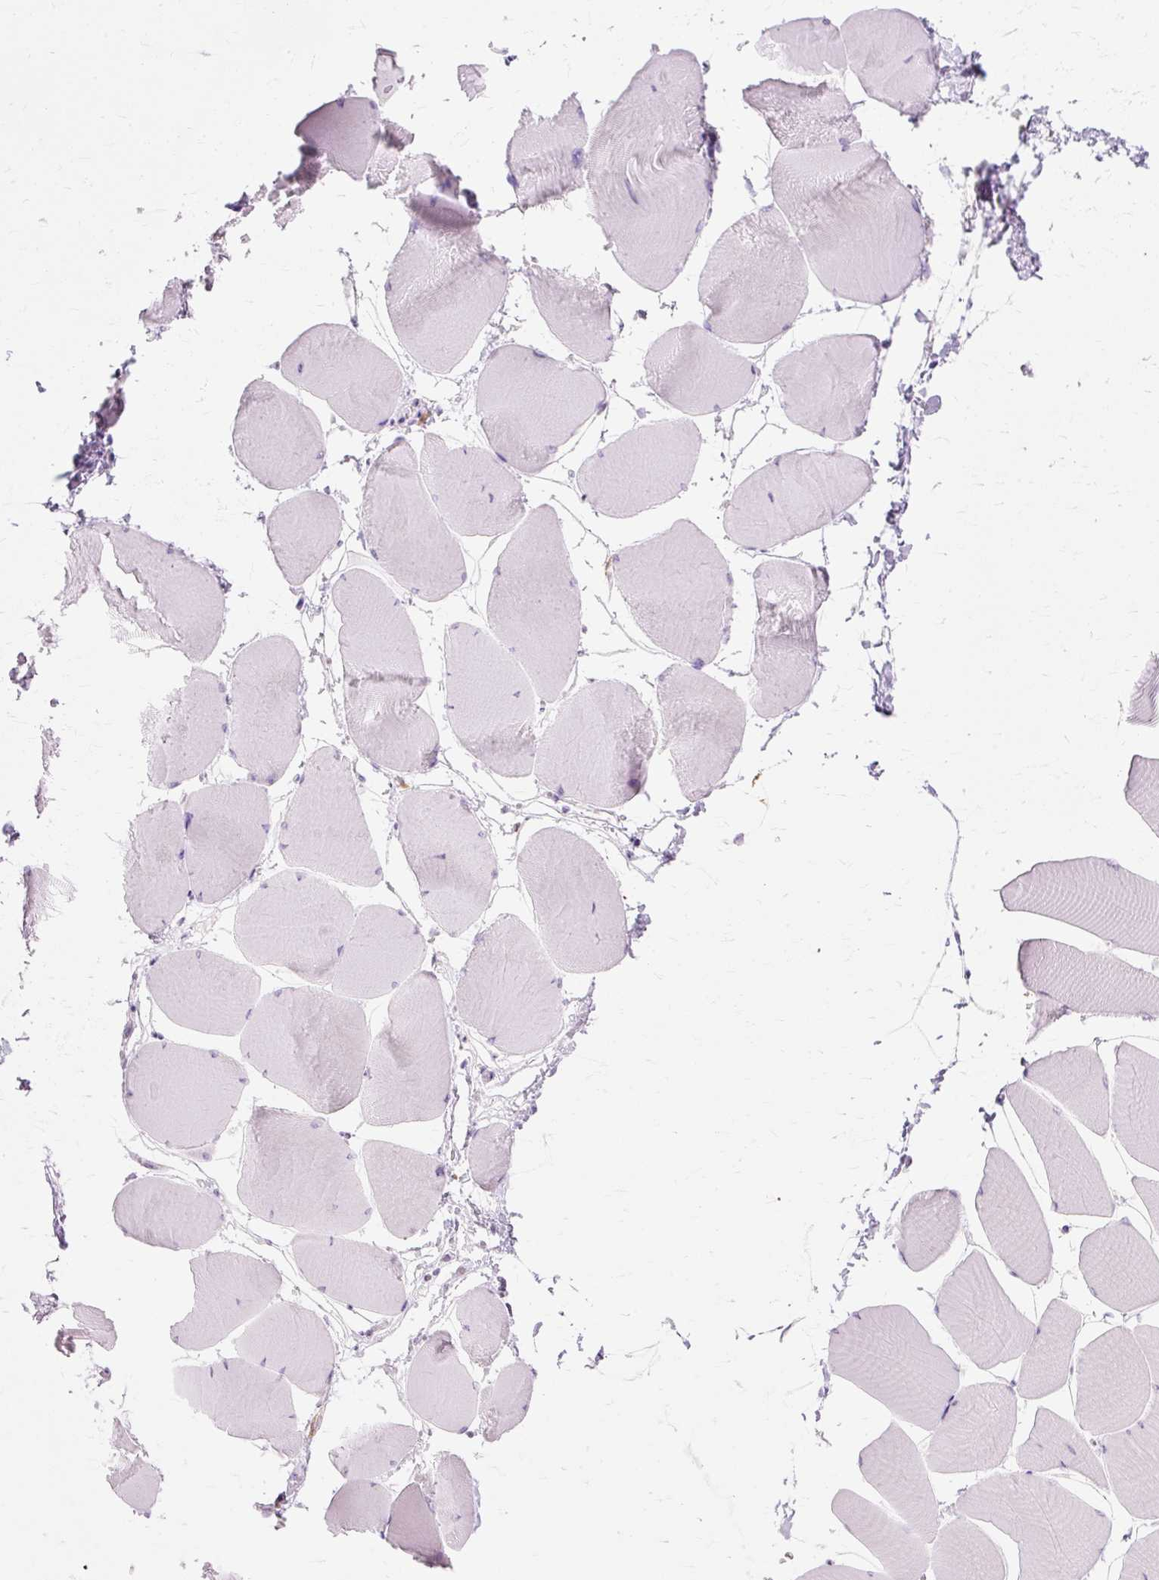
{"staining": {"intensity": "negative", "quantity": "none", "location": "none"}, "tissue": "skeletal muscle", "cell_type": "Myocytes", "image_type": "normal", "snomed": [{"axis": "morphology", "description": "Normal tissue, NOS"}, {"axis": "topography", "description": "Skeletal muscle"}], "caption": "High power microscopy micrograph of an immunohistochemistry (IHC) image of unremarkable skeletal muscle, revealing no significant expression in myocytes.", "gene": "DEFA1B", "patient": {"sex": "male", "age": 25}}